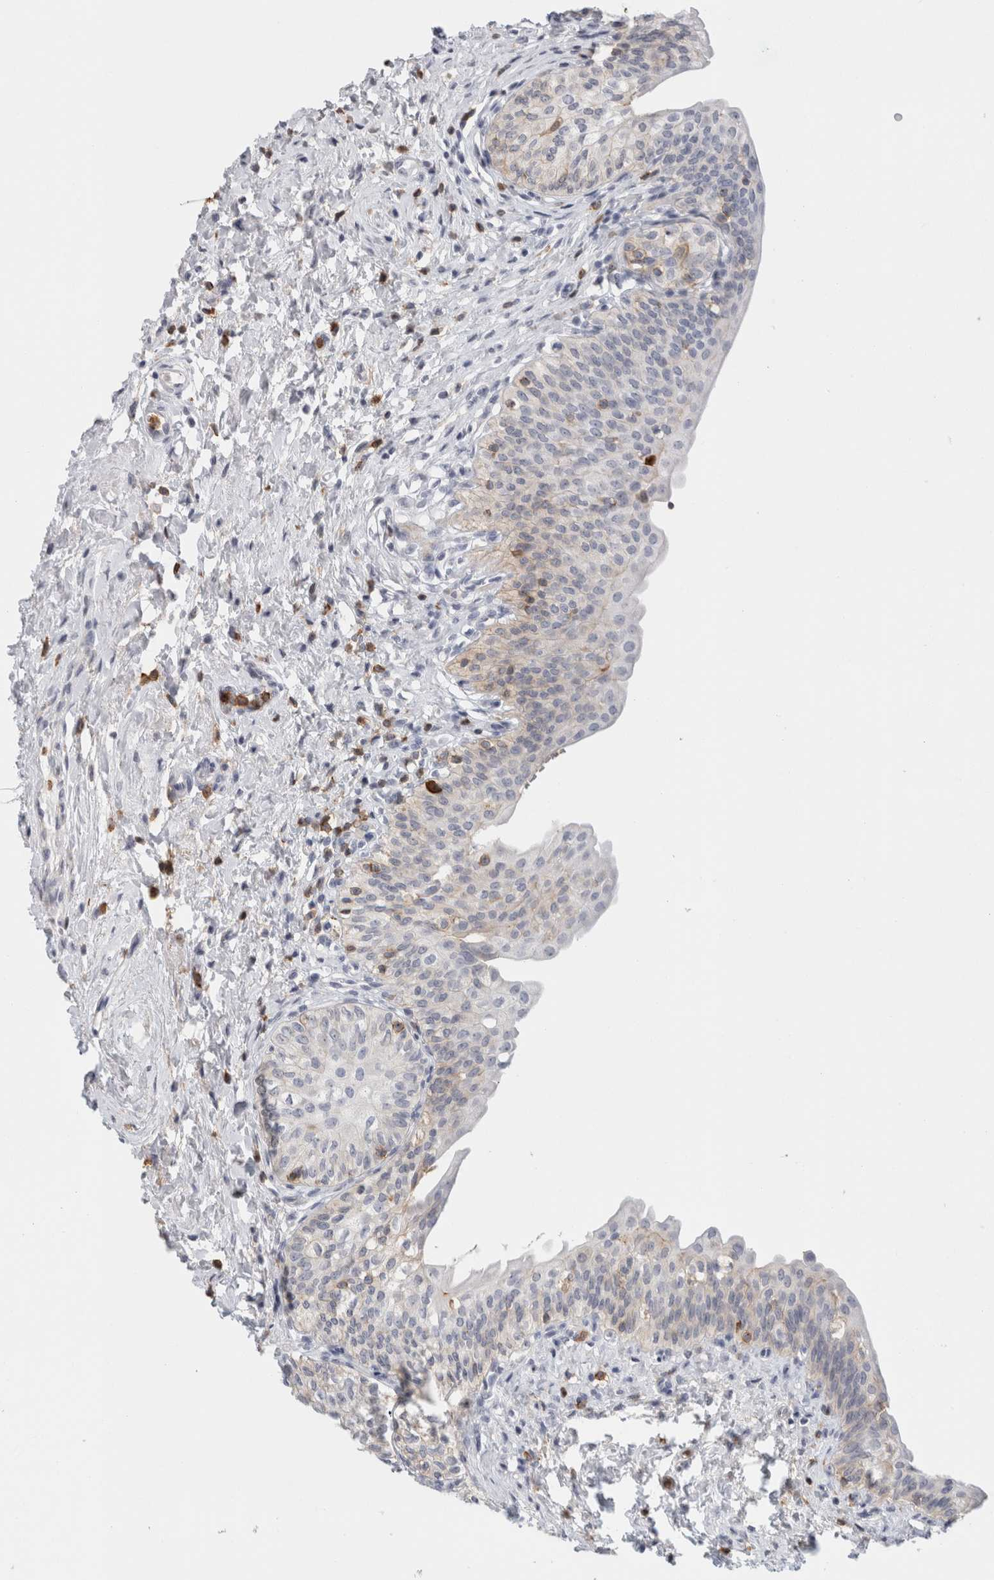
{"staining": {"intensity": "weak", "quantity": "<25%", "location": "cytoplasmic/membranous"}, "tissue": "urinary bladder", "cell_type": "Urothelial cells", "image_type": "normal", "snomed": [{"axis": "morphology", "description": "Normal tissue, NOS"}, {"axis": "topography", "description": "Urinary bladder"}], "caption": "Immunohistochemistry (IHC) histopathology image of unremarkable urinary bladder: human urinary bladder stained with DAB (3,3'-diaminobenzidine) displays no significant protein expression in urothelial cells. The staining is performed using DAB (3,3'-diaminobenzidine) brown chromogen with nuclei counter-stained in using hematoxylin.", "gene": "P2RY2", "patient": {"sex": "male", "age": 83}}